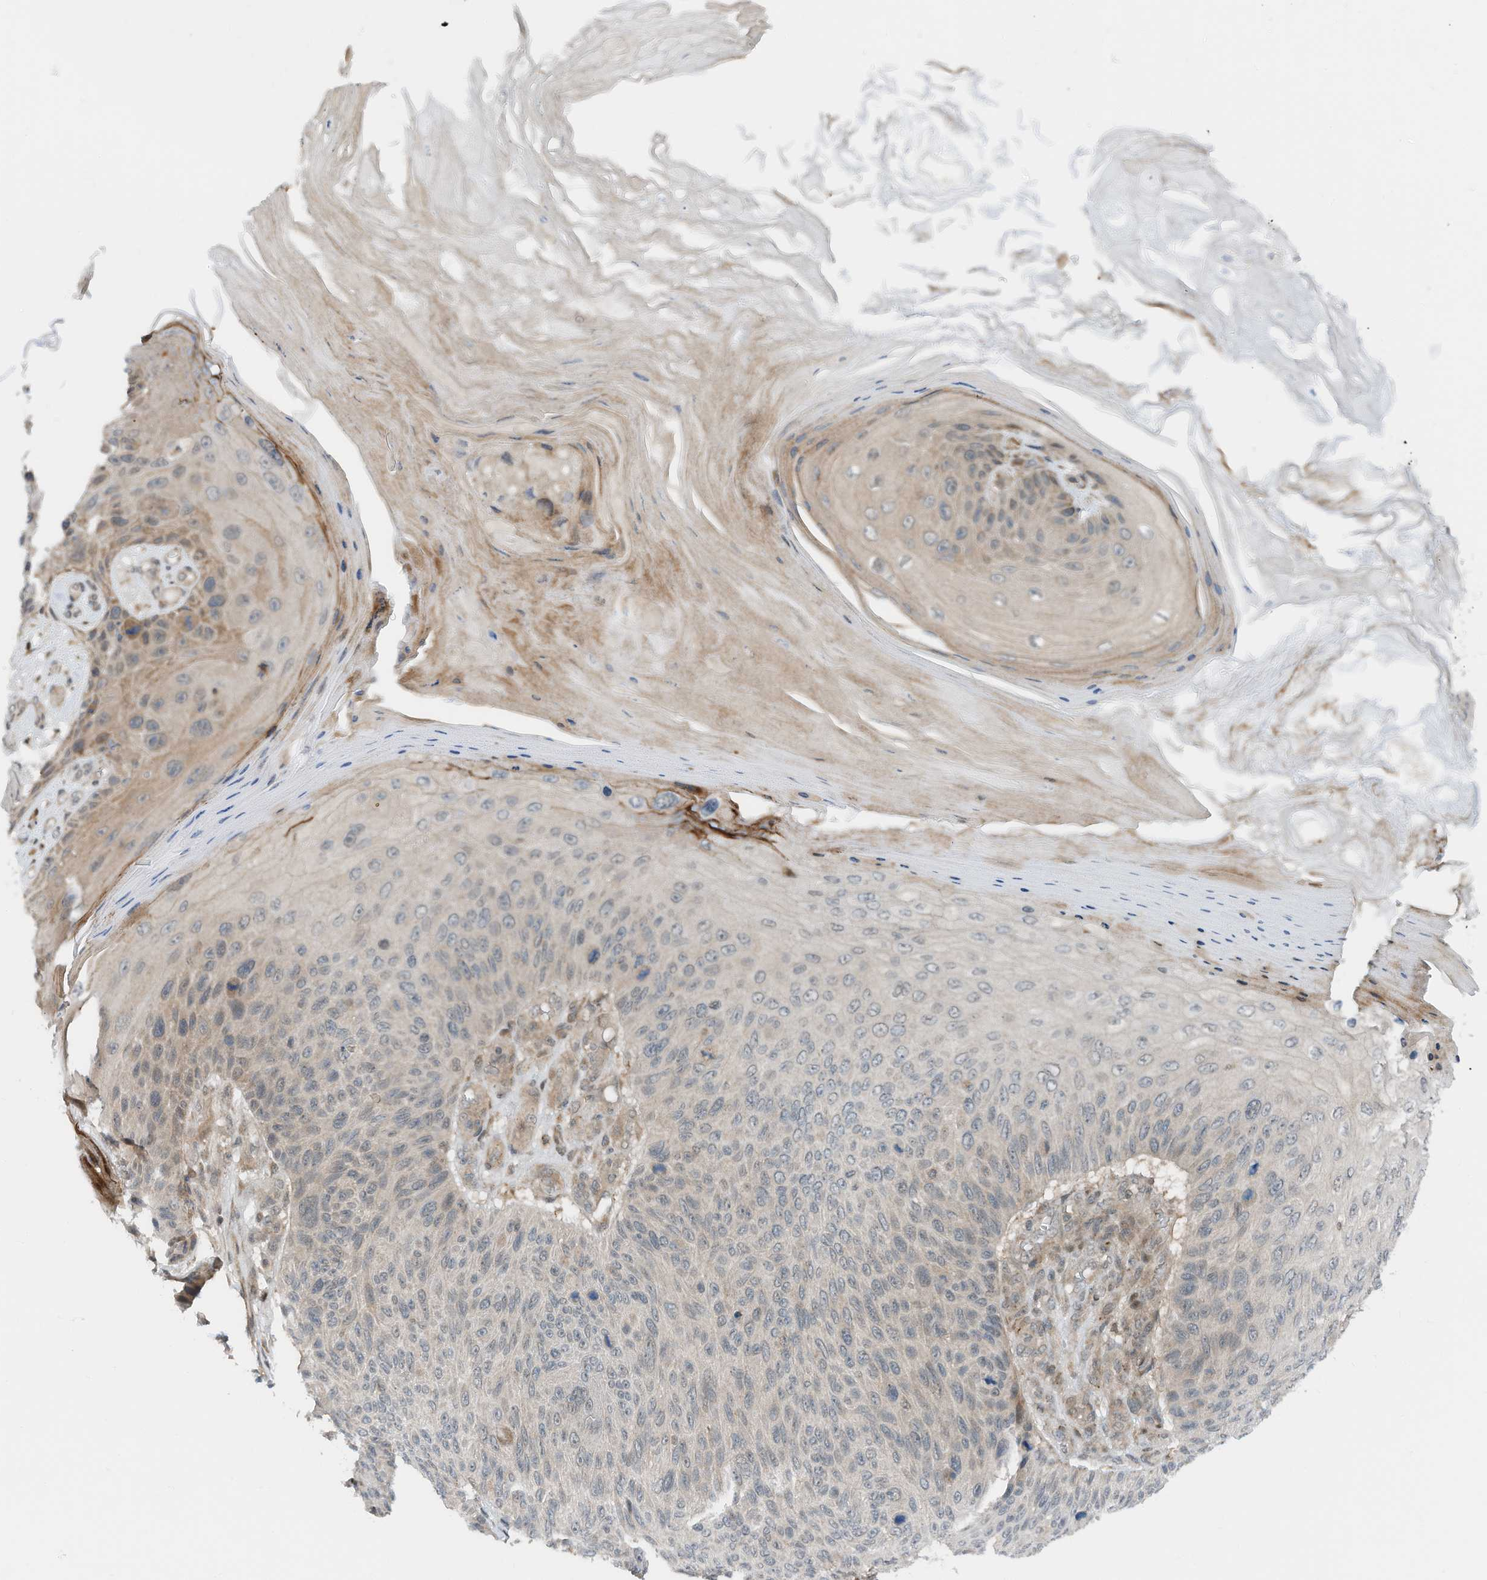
{"staining": {"intensity": "negative", "quantity": "none", "location": "none"}, "tissue": "skin cancer", "cell_type": "Tumor cells", "image_type": "cancer", "snomed": [{"axis": "morphology", "description": "Squamous cell carcinoma, NOS"}, {"axis": "topography", "description": "Skin"}], "caption": "Immunohistochemistry photomicrograph of human skin cancer (squamous cell carcinoma) stained for a protein (brown), which exhibits no positivity in tumor cells.", "gene": "RMND1", "patient": {"sex": "female", "age": 88}}